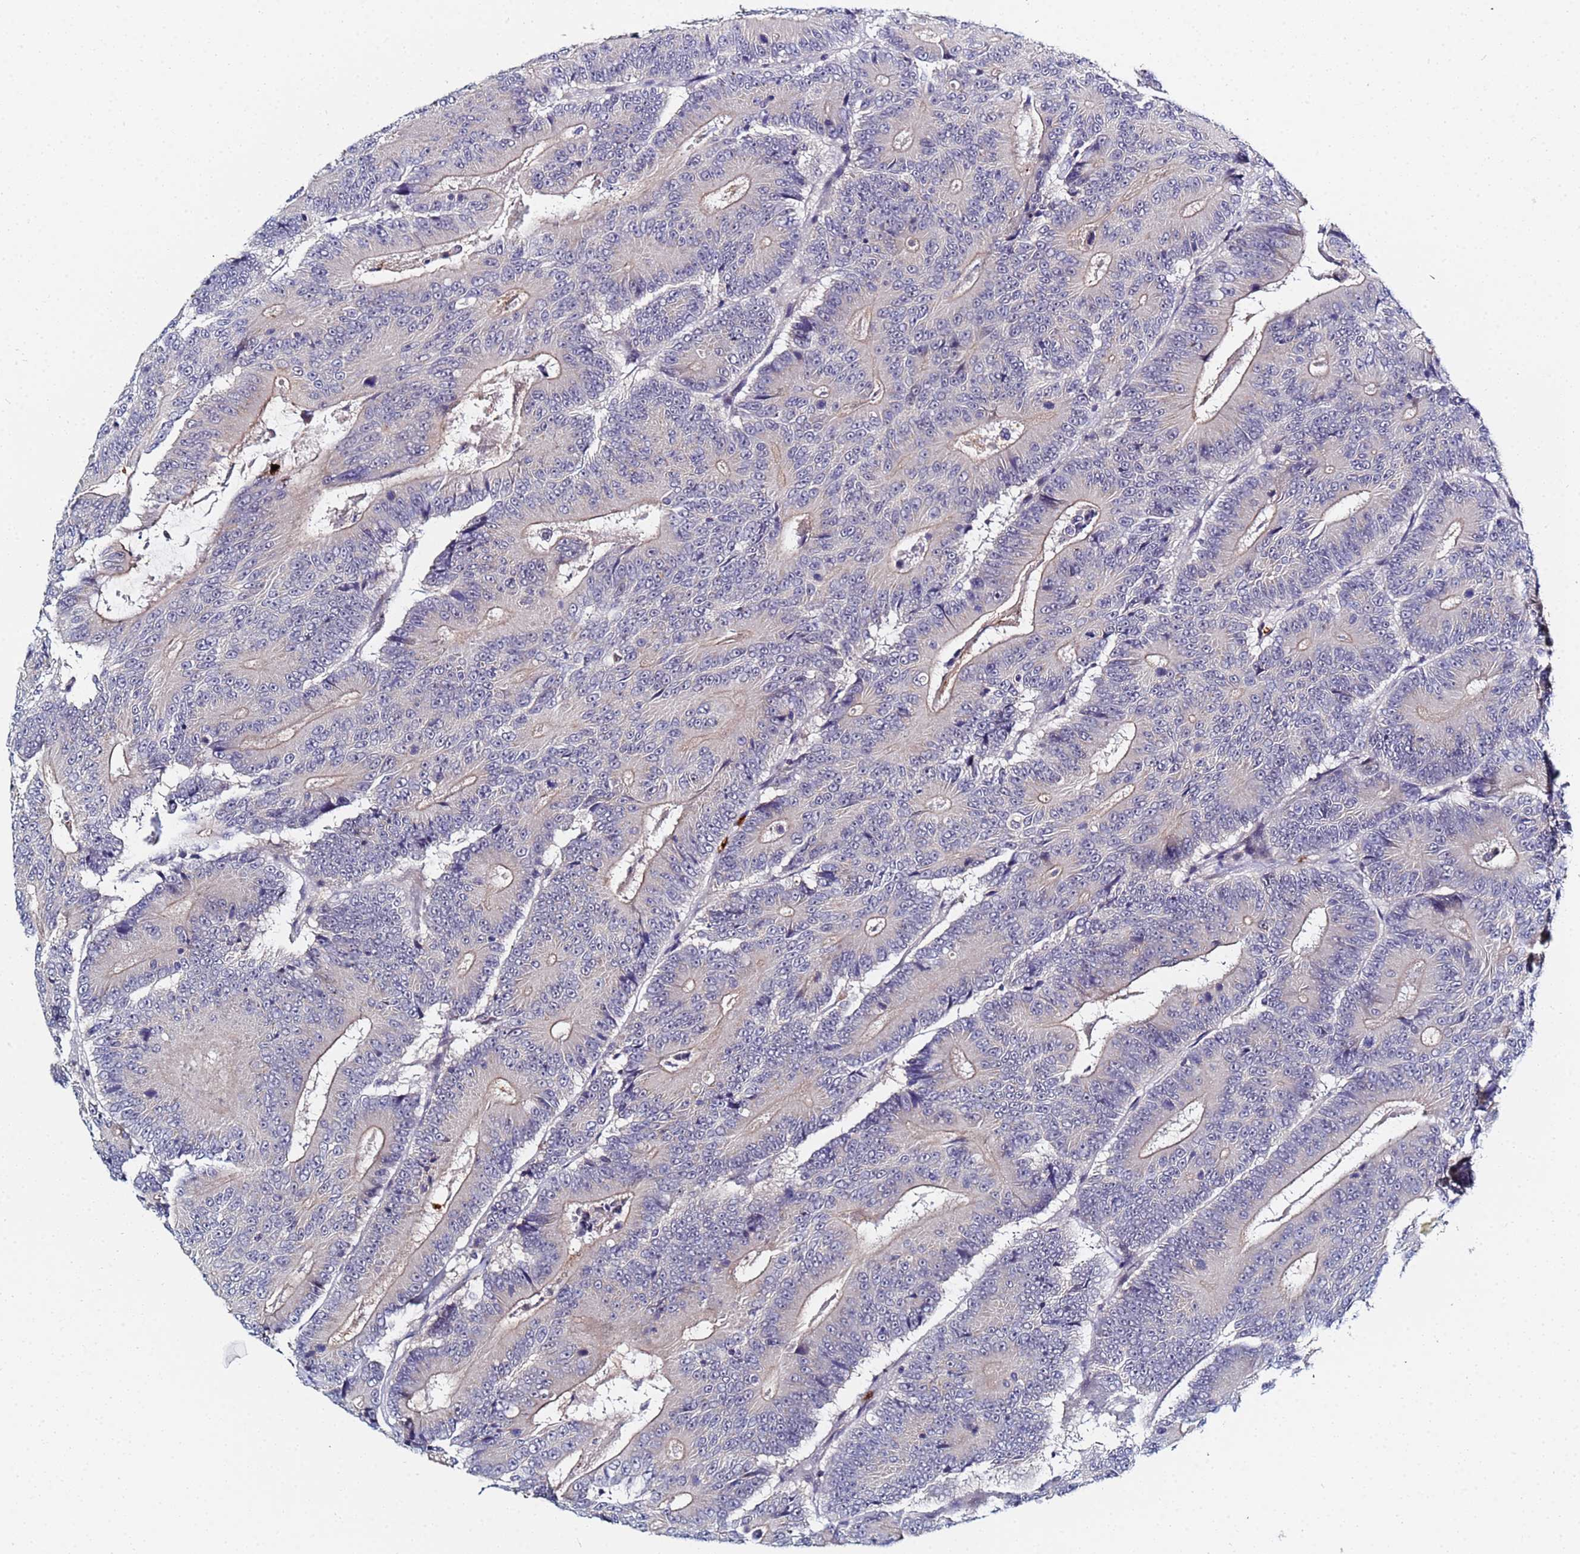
{"staining": {"intensity": "weak", "quantity": "<25%", "location": "cytoplasmic/membranous"}, "tissue": "colorectal cancer", "cell_type": "Tumor cells", "image_type": "cancer", "snomed": [{"axis": "morphology", "description": "Adenocarcinoma, NOS"}, {"axis": "topography", "description": "Colon"}], "caption": "IHC micrograph of neoplastic tissue: adenocarcinoma (colorectal) stained with DAB (3,3'-diaminobenzidine) reveals no significant protein positivity in tumor cells.", "gene": "MTCL1", "patient": {"sex": "male", "age": 83}}